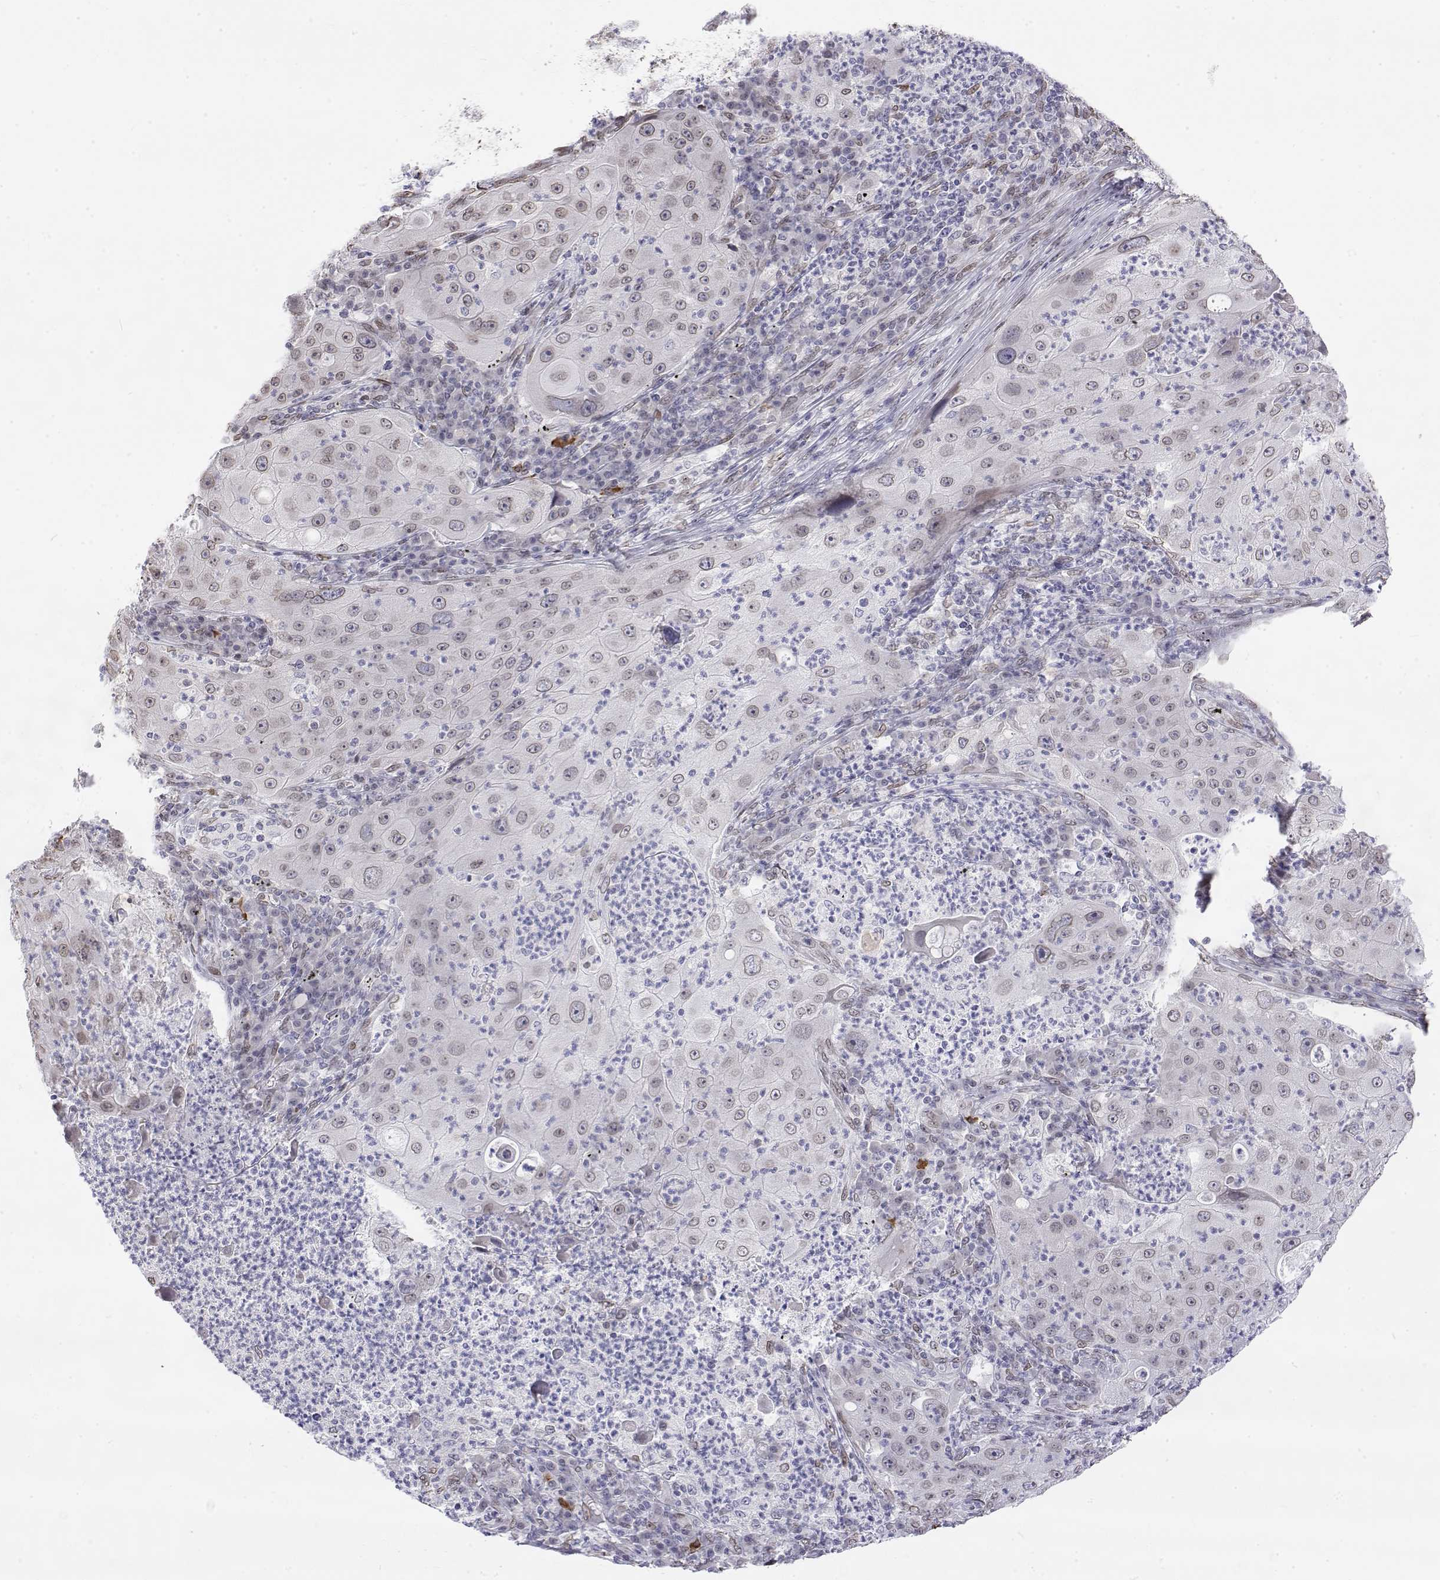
{"staining": {"intensity": "weak", "quantity": "25%-75%", "location": "cytoplasmic/membranous,nuclear"}, "tissue": "lung cancer", "cell_type": "Tumor cells", "image_type": "cancer", "snomed": [{"axis": "morphology", "description": "Squamous cell carcinoma, NOS"}, {"axis": "topography", "description": "Lung"}], "caption": "Lung cancer was stained to show a protein in brown. There is low levels of weak cytoplasmic/membranous and nuclear expression in about 25%-75% of tumor cells.", "gene": "ZNF532", "patient": {"sex": "female", "age": 59}}